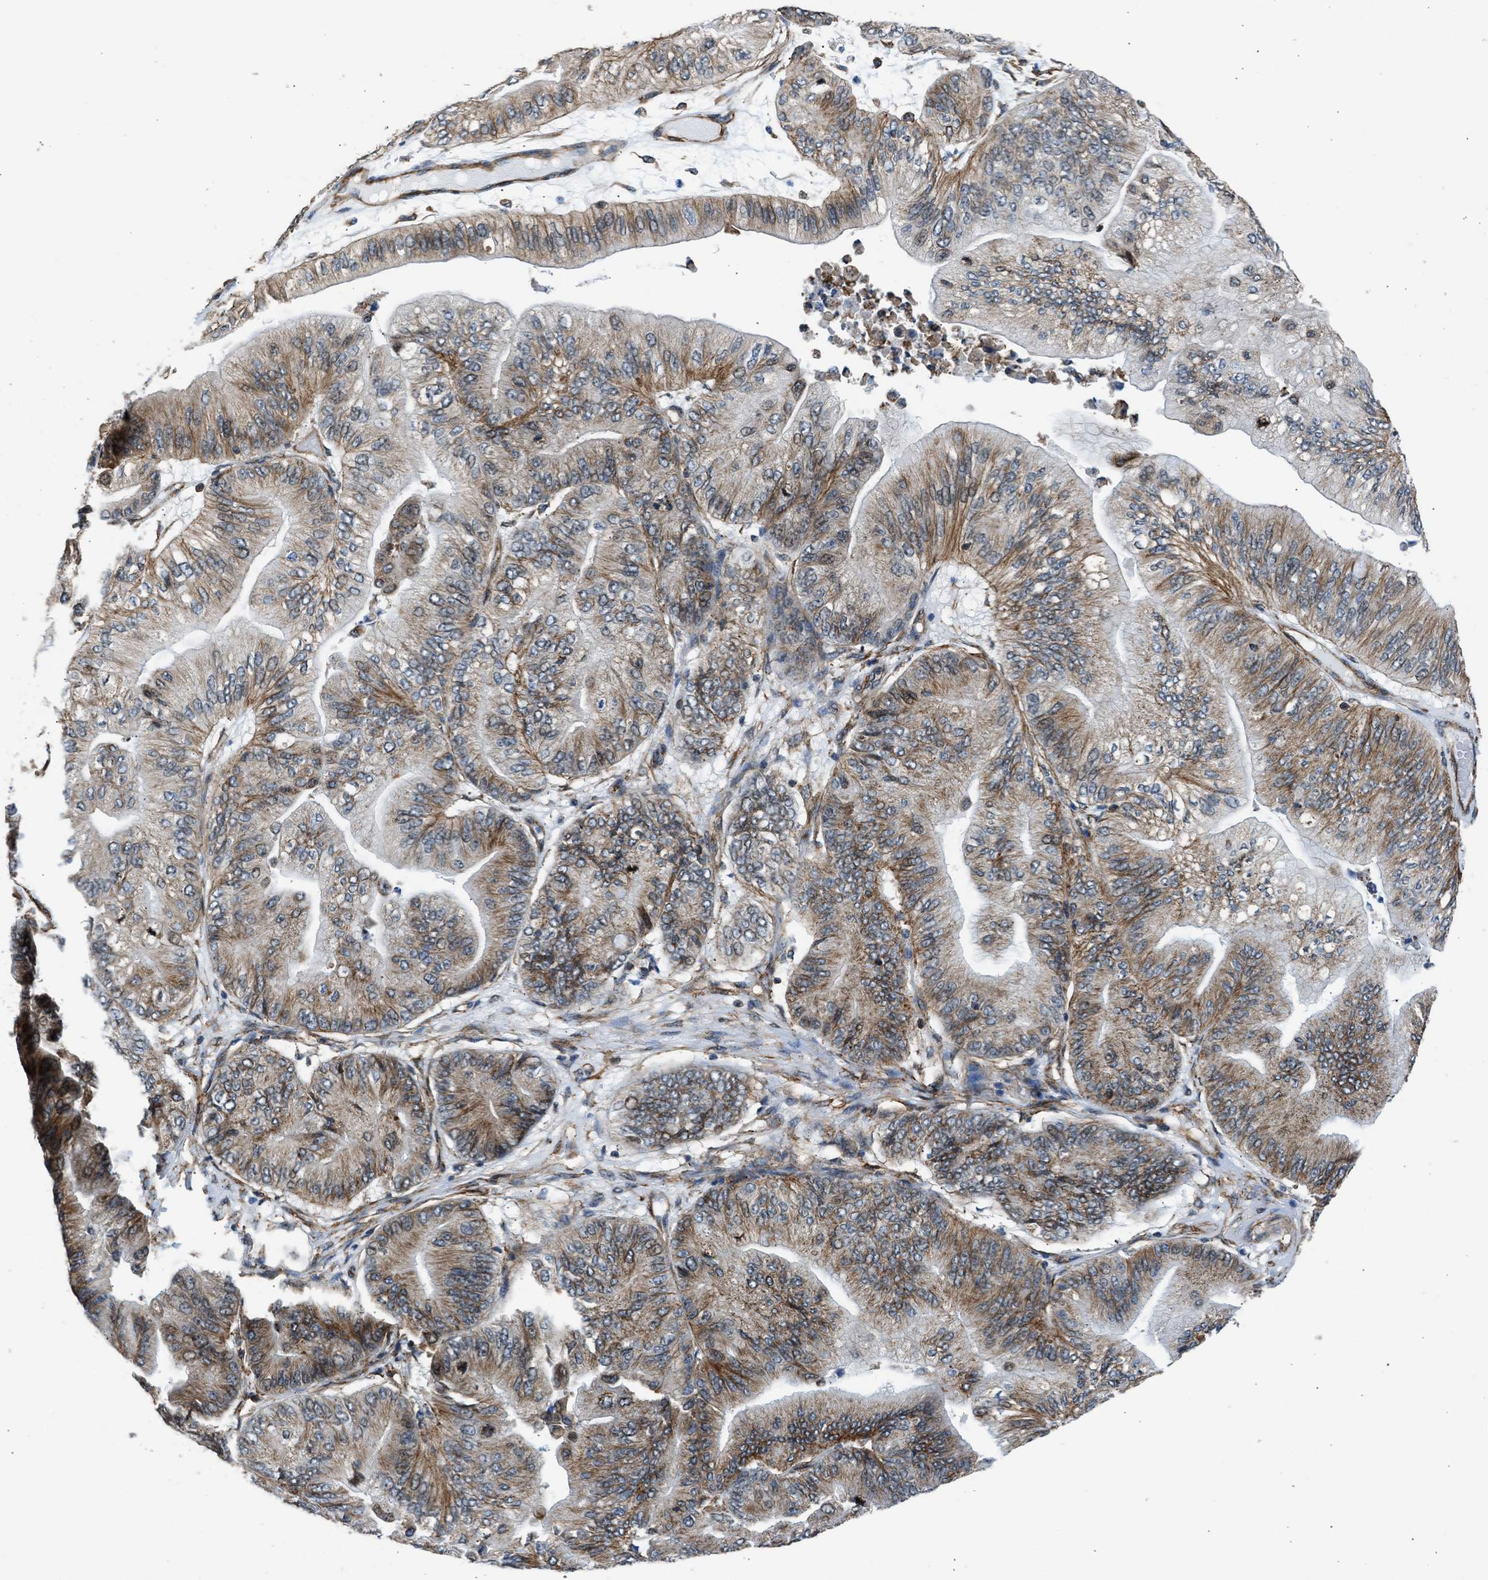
{"staining": {"intensity": "moderate", "quantity": ">75%", "location": "cytoplasmic/membranous"}, "tissue": "ovarian cancer", "cell_type": "Tumor cells", "image_type": "cancer", "snomed": [{"axis": "morphology", "description": "Cystadenocarcinoma, mucinous, NOS"}, {"axis": "topography", "description": "Ovary"}], "caption": "IHC micrograph of human ovarian cancer stained for a protein (brown), which shows medium levels of moderate cytoplasmic/membranous expression in about >75% of tumor cells.", "gene": "SEPTIN2", "patient": {"sex": "female", "age": 61}}